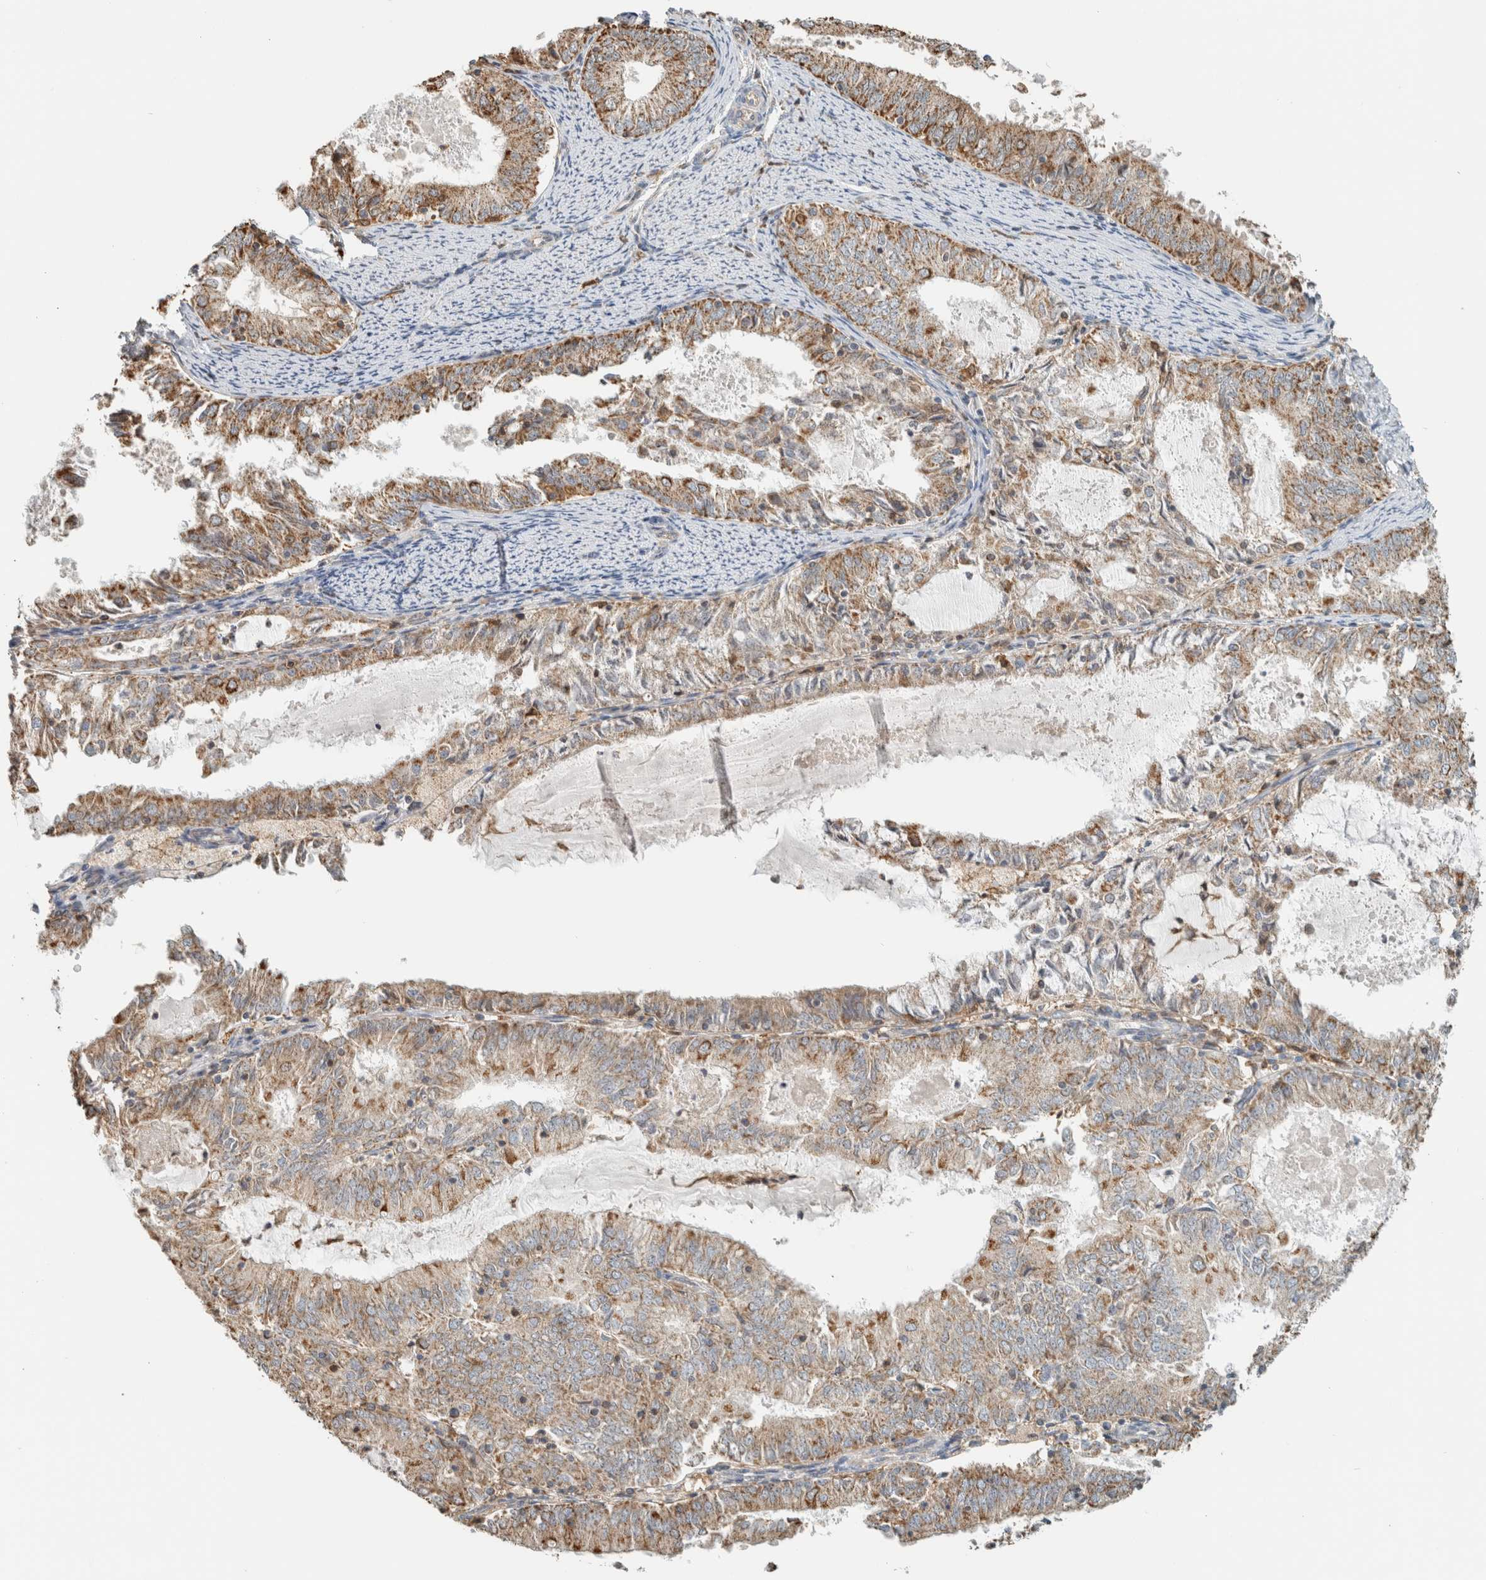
{"staining": {"intensity": "moderate", "quantity": ">75%", "location": "cytoplasmic/membranous"}, "tissue": "endometrial cancer", "cell_type": "Tumor cells", "image_type": "cancer", "snomed": [{"axis": "morphology", "description": "Adenocarcinoma, NOS"}, {"axis": "topography", "description": "Endometrium"}], "caption": "A brown stain highlights moderate cytoplasmic/membranous staining of a protein in adenocarcinoma (endometrial) tumor cells. Nuclei are stained in blue.", "gene": "CAPG", "patient": {"sex": "female", "age": 57}}